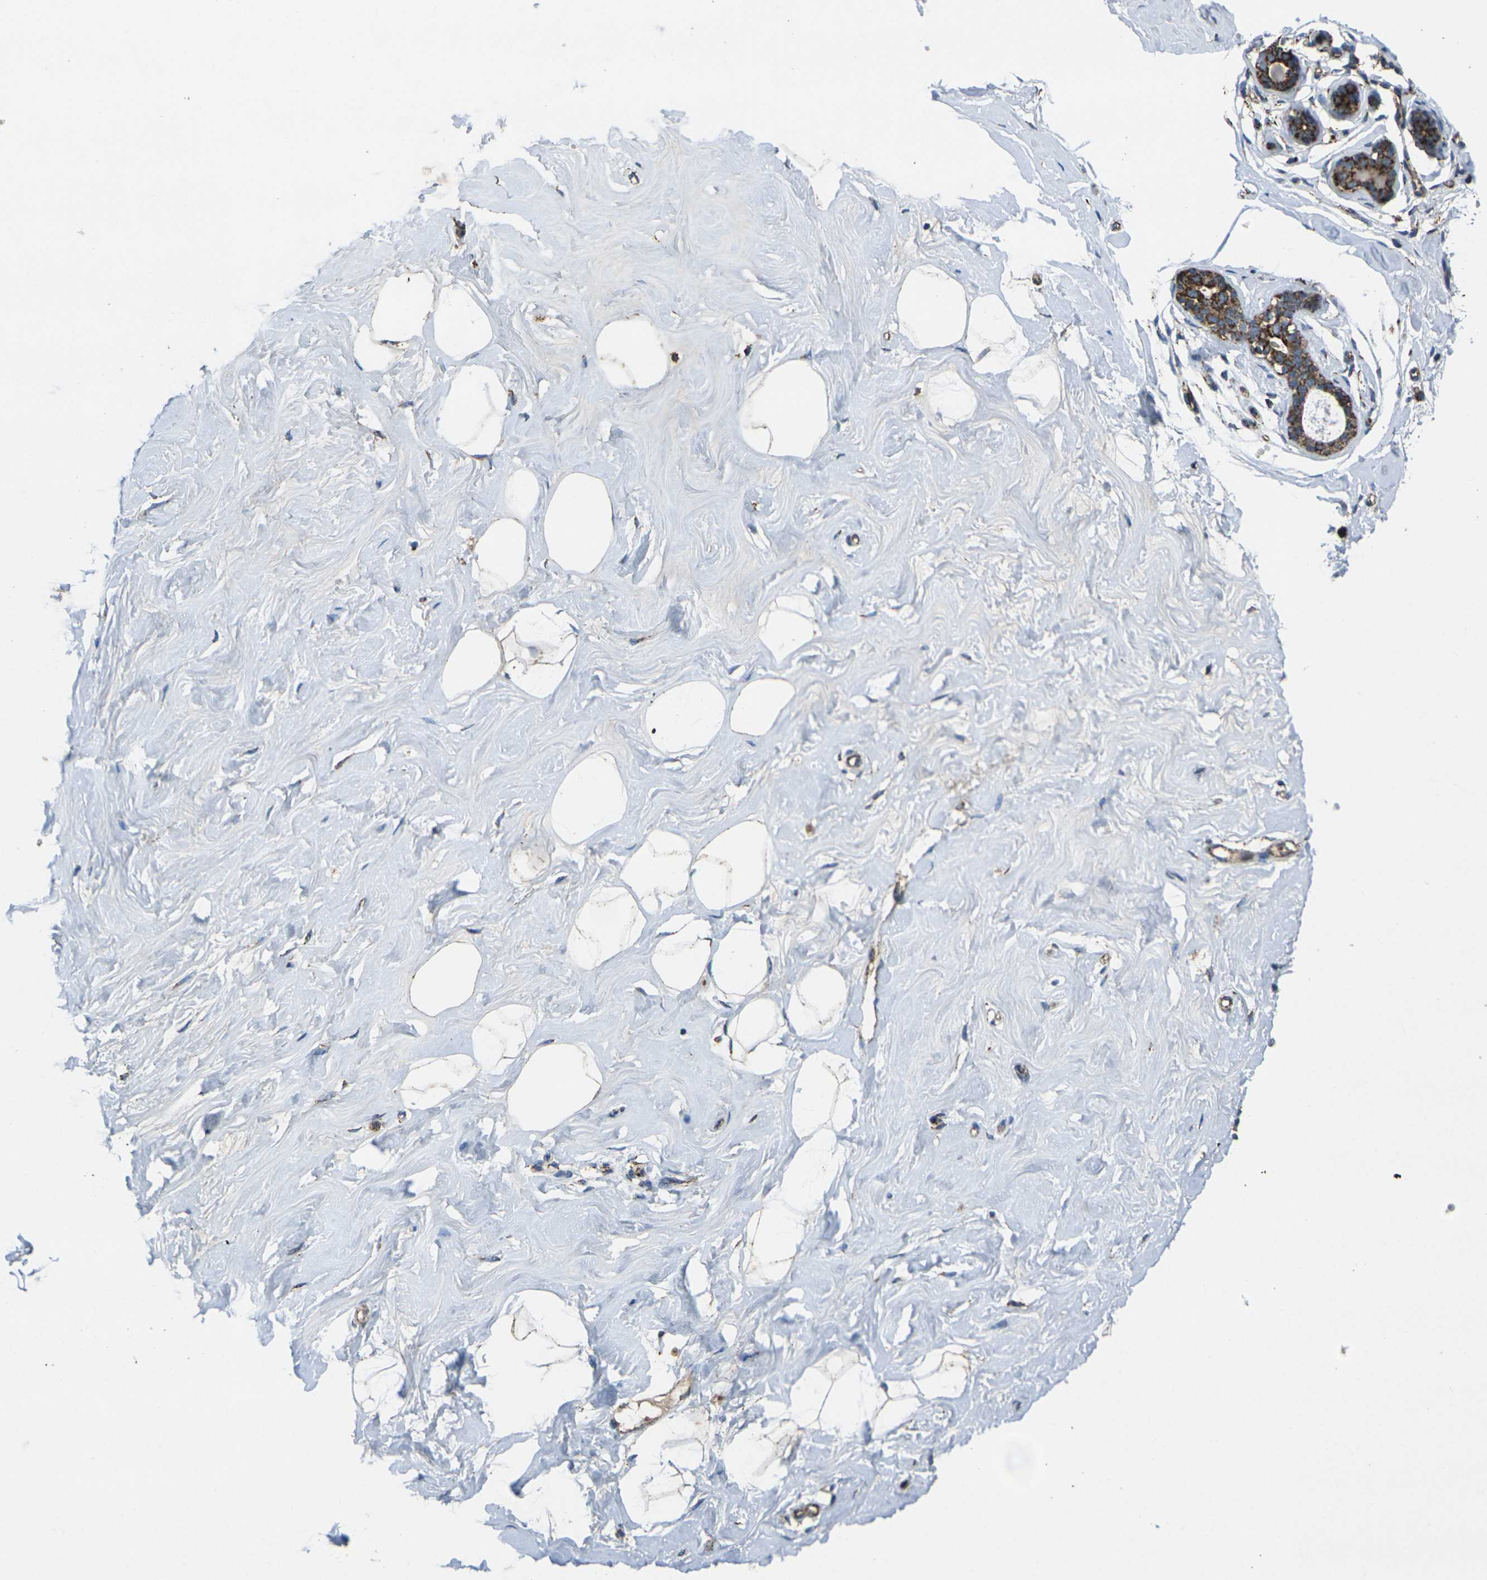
{"staining": {"intensity": "negative", "quantity": "none", "location": "none"}, "tissue": "breast", "cell_type": "Adipocytes", "image_type": "normal", "snomed": [{"axis": "morphology", "description": "Normal tissue, NOS"}, {"axis": "topography", "description": "Breast"}], "caption": "Immunohistochemistry (IHC) photomicrograph of normal breast: breast stained with DAB exhibits no significant protein positivity in adipocytes.", "gene": "KLHL5", "patient": {"sex": "female", "age": 23}}